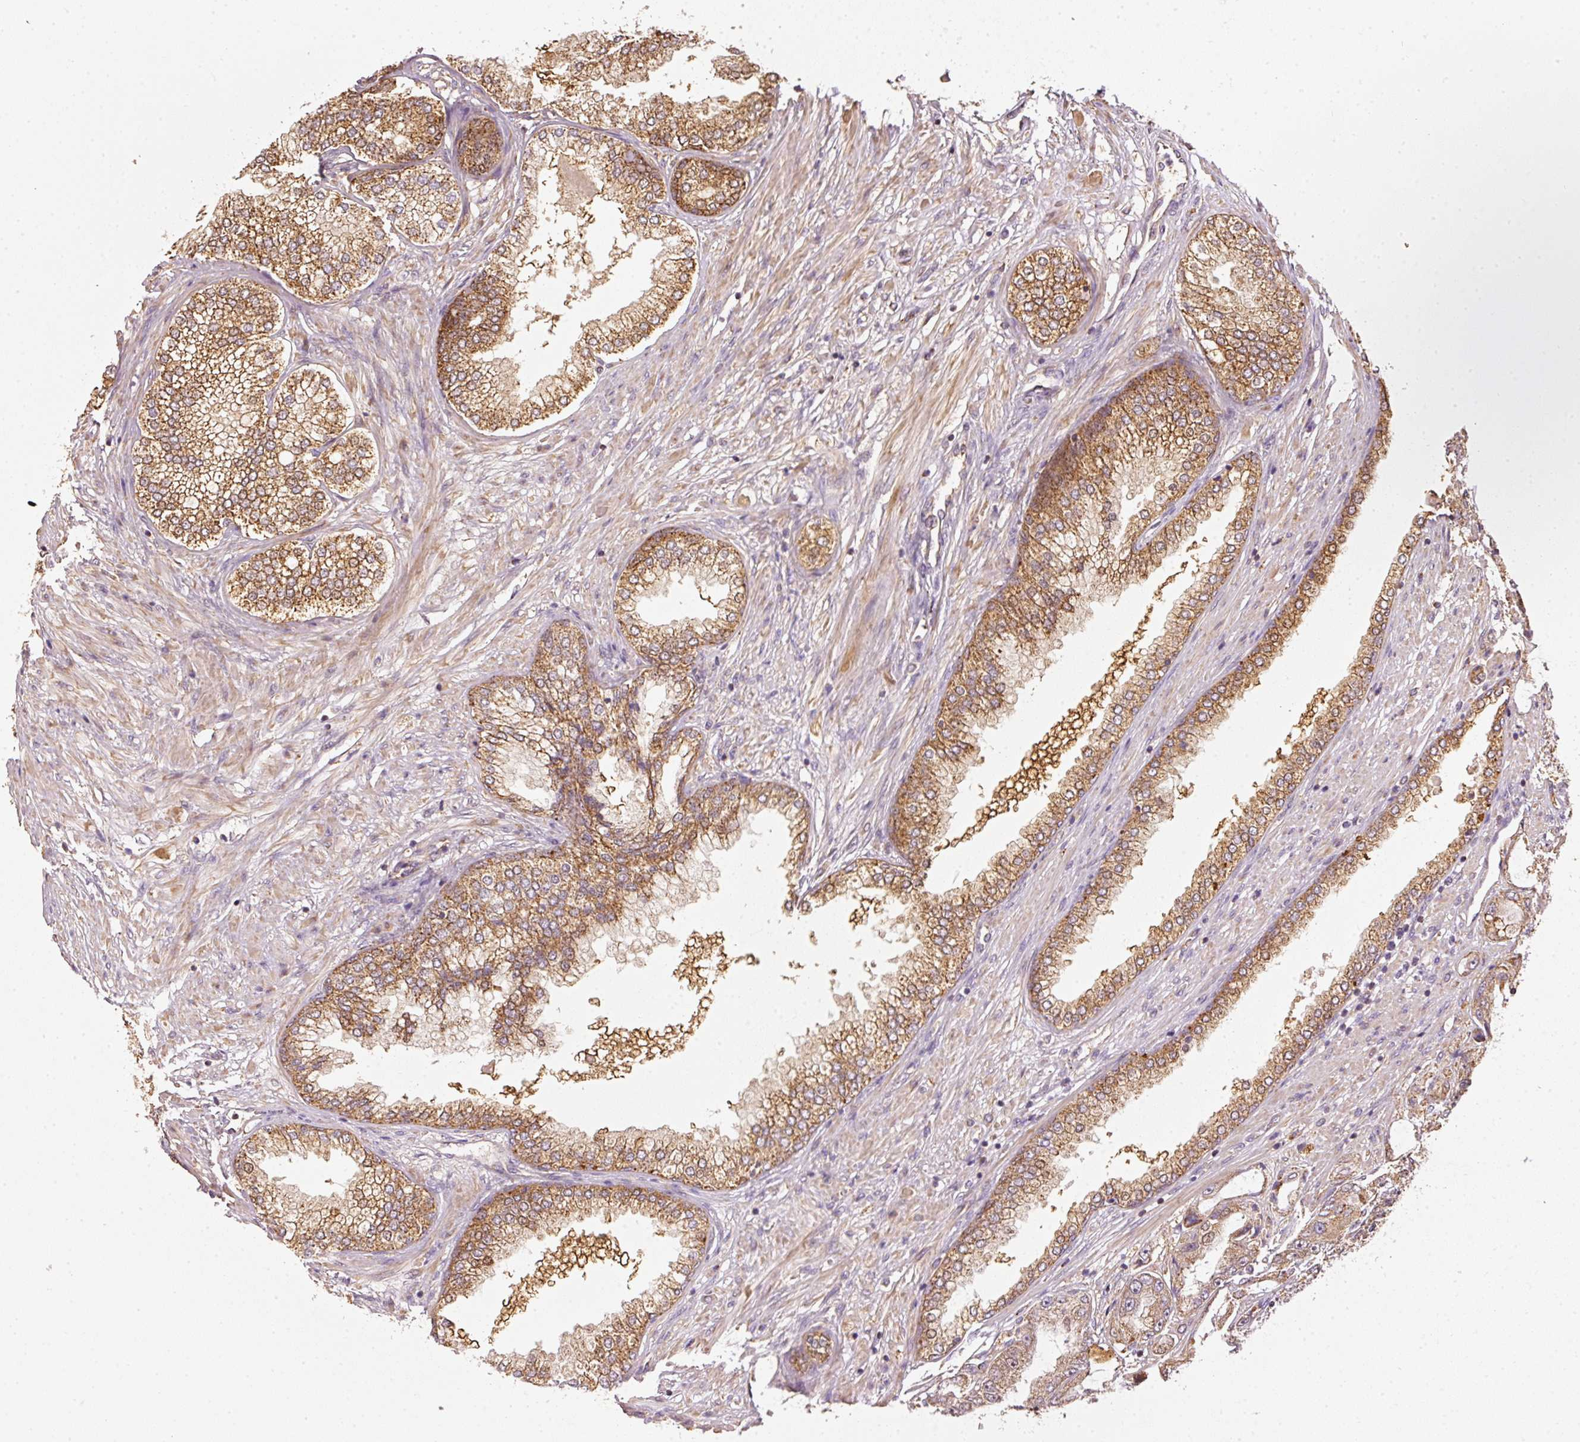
{"staining": {"intensity": "moderate", "quantity": ">75%", "location": "cytoplasmic/membranous"}, "tissue": "prostate cancer", "cell_type": "Tumor cells", "image_type": "cancer", "snomed": [{"axis": "morphology", "description": "Adenocarcinoma, High grade"}, {"axis": "topography", "description": "Prostate"}], "caption": "This image reveals IHC staining of human prostate cancer (adenocarcinoma (high-grade)), with medium moderate cytoplasmic/membranous expression in approximately >75% of tumor cells.", "gene": "MTHFD1L", "patient": {"sex": "male", "age": 71}}